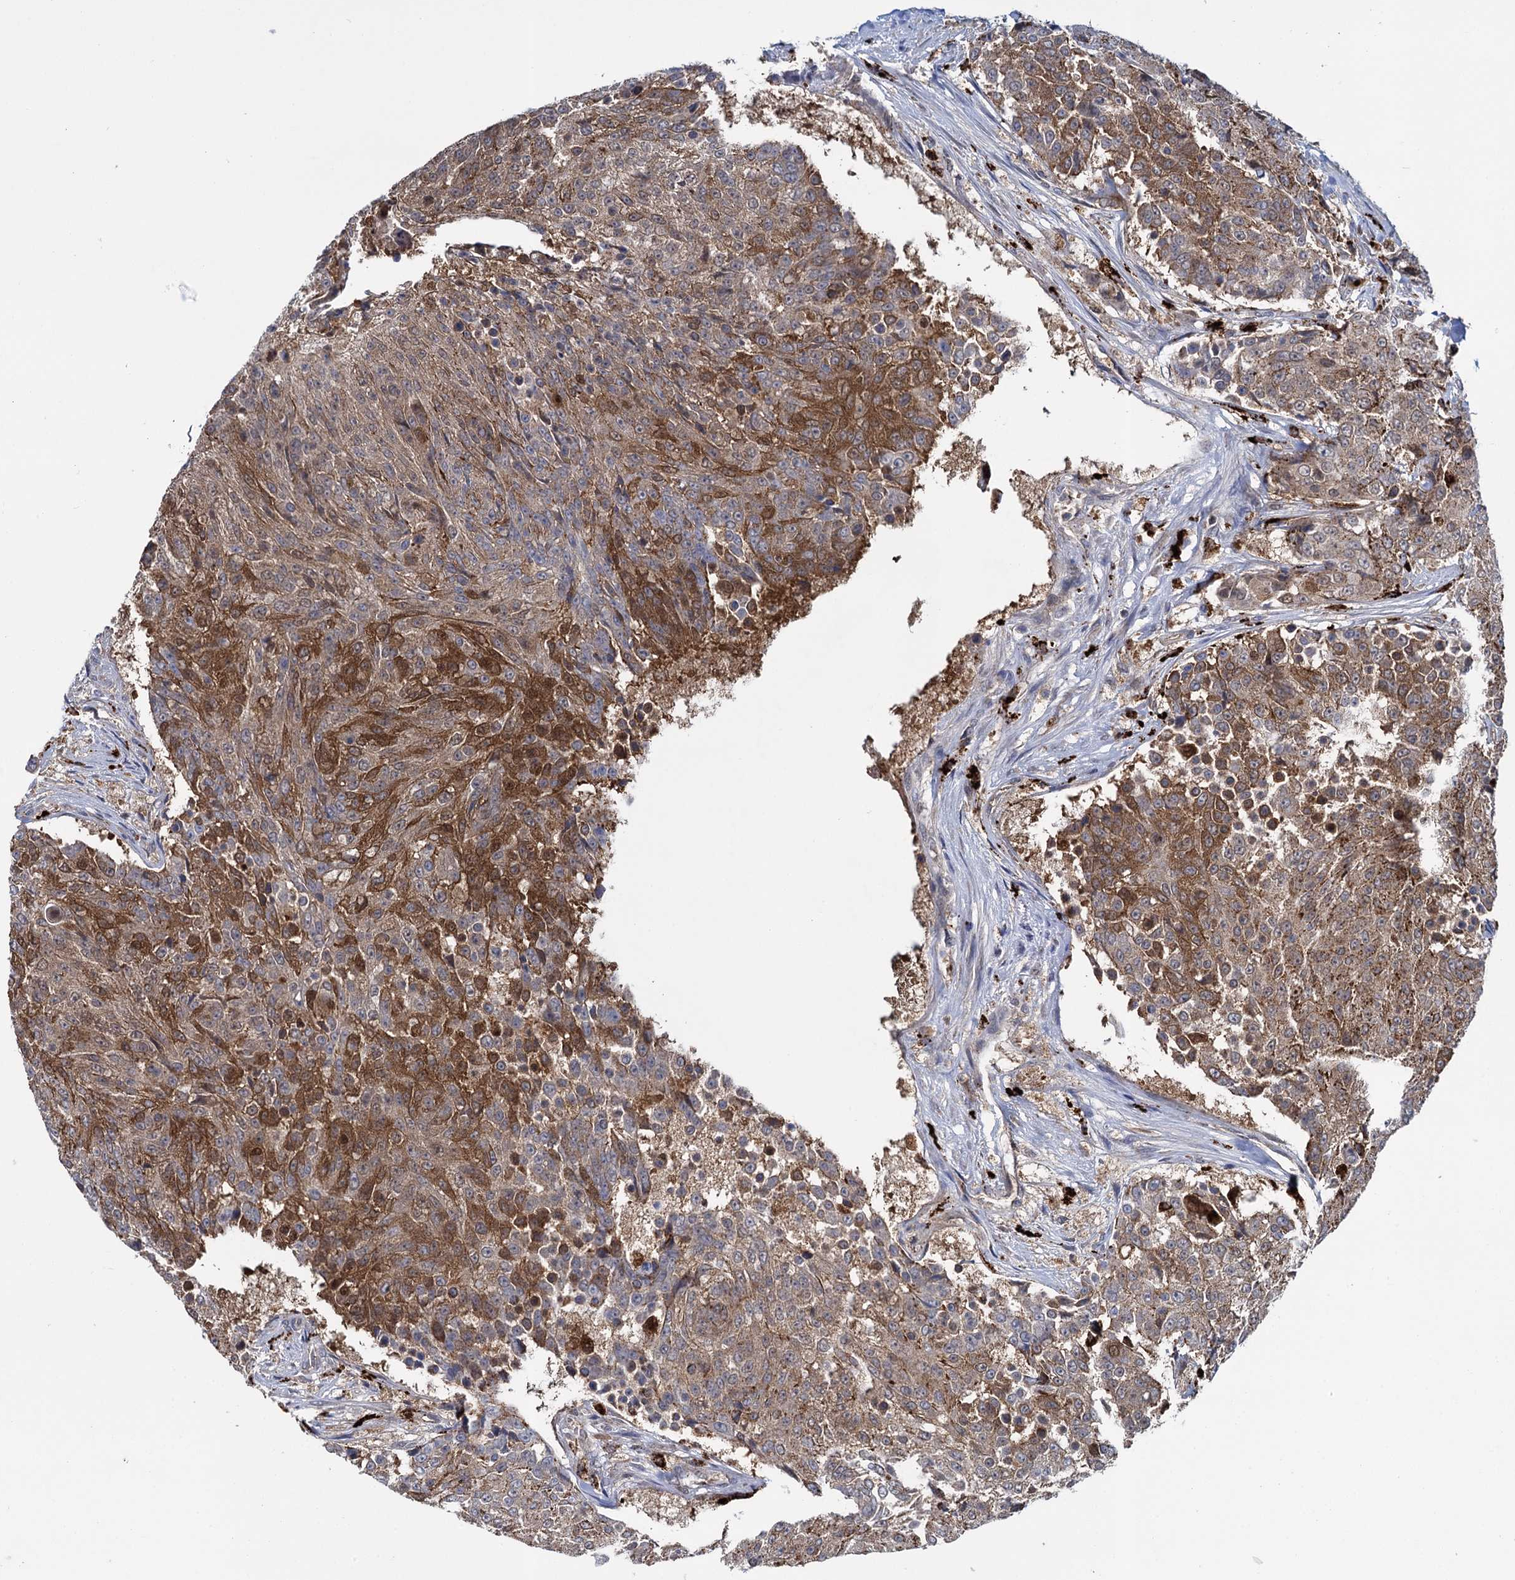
{"staining": {"intensity": "moderate", "quantity": "25%-75%", "location": "cytoplasmic/membranous"}, "tissue": "urothelial cancer", "cell_type": "Tumor cells", "image_type": "cancer", "snomed": [{"axis": "morphology", "description": "Urothelial carcinoma, High grade"}, {"axis": "topography", "description": "Urinary bladder"}], "caption": "Protein staining of high-grade urothelial carcinoma tissue displays moderate cytoplasmic/membranous expression in approximately 25%-75% of tumor cells.", "gene": "GLO1", "patient": {"sex": "female", "age": 63}}